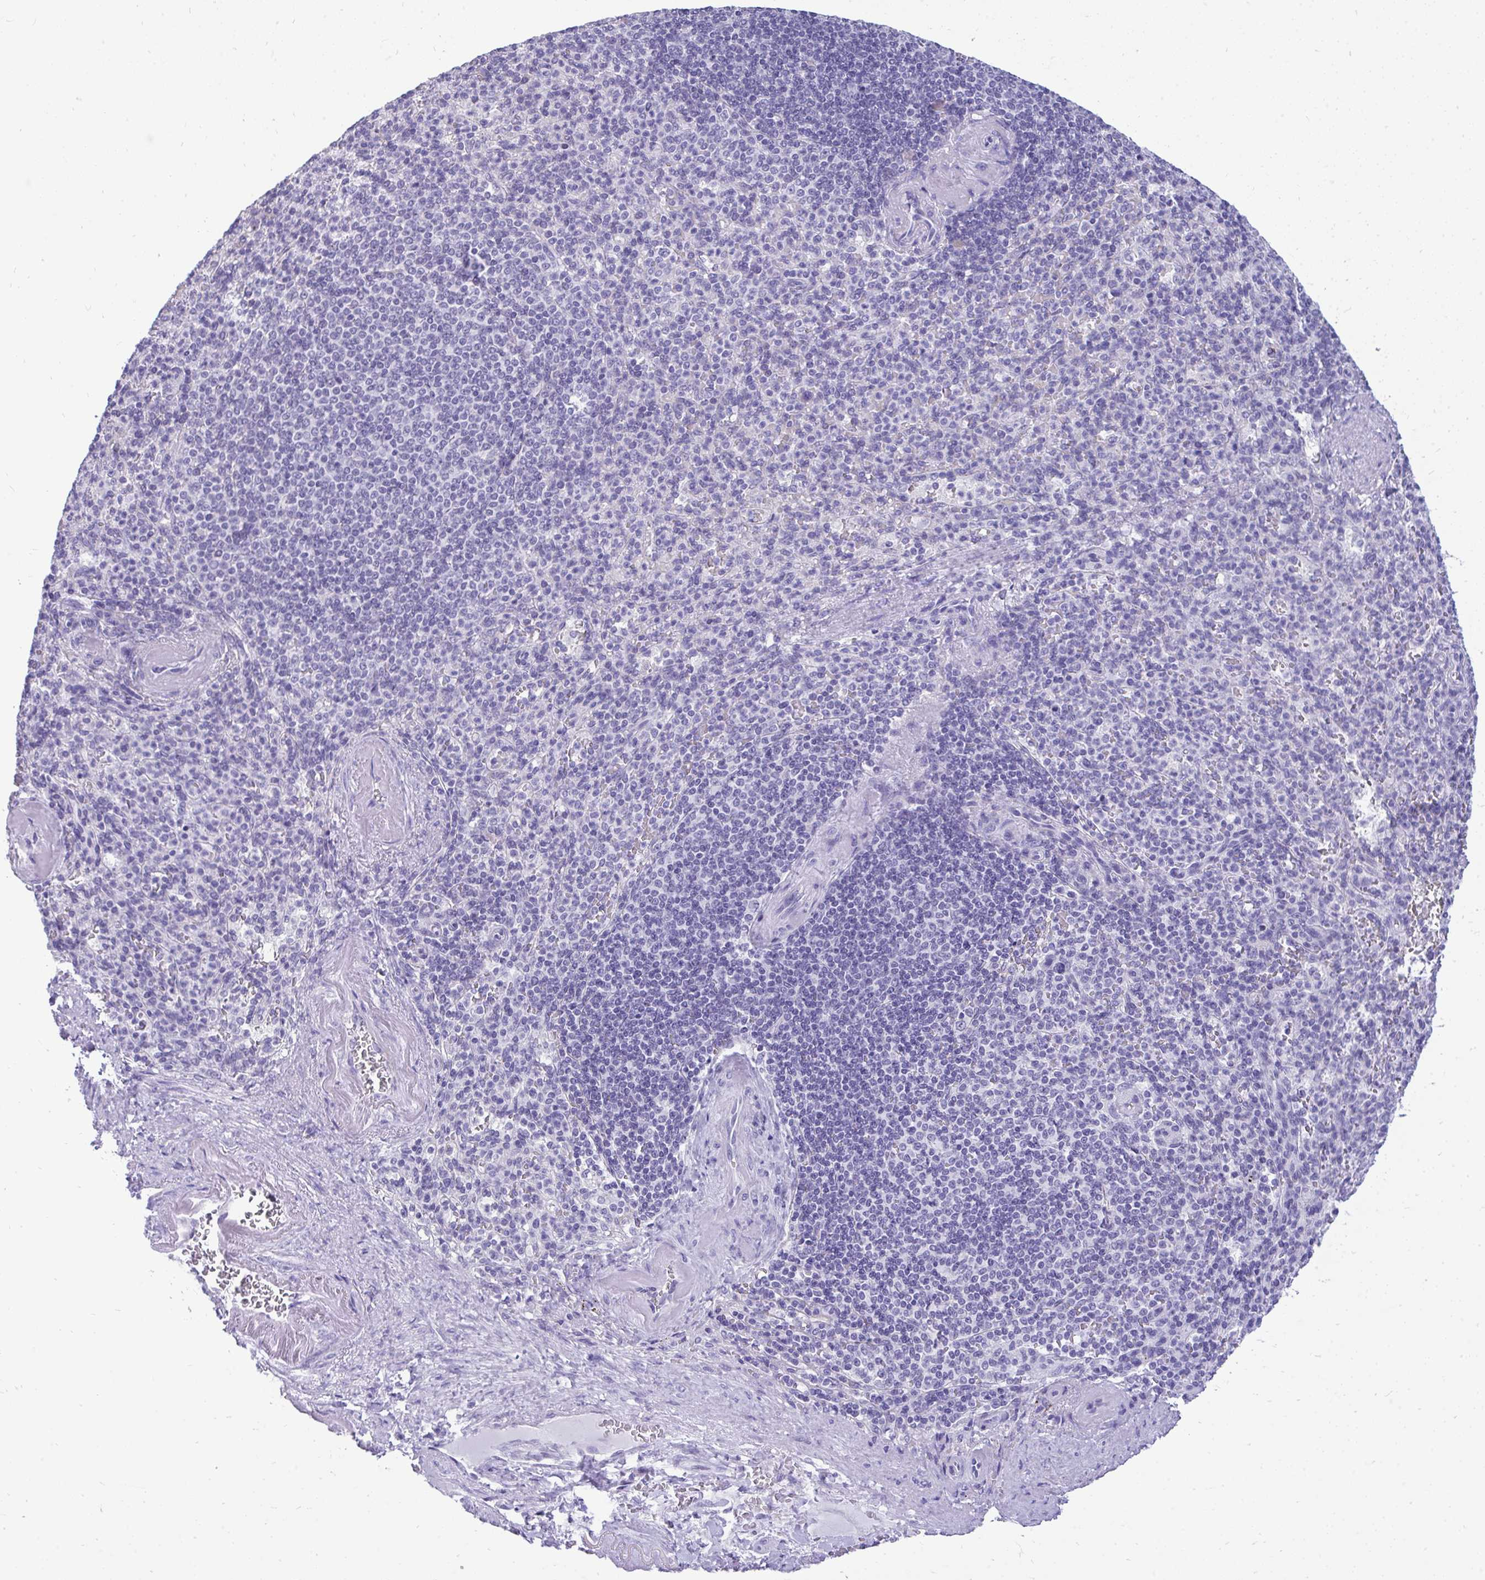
{"staining": {"intensity": "negative", "quantity": "none", "location": "none"}, "tissue": "spleen", "cell_type": "Cells in red pulp", "image_type": "normal", "snomed": [{"axis": "morphology", "description": "Normal tissue, NOS"}, {"axis": "topography", "description": "Spleen"}], "caption": "IHC histopathology image of unremarkable spleen stained for a protein (brown), which shows no staining in cells in red pulp.", "gene": "PRM2", "patient": {"sex": "female", "age": 74}}